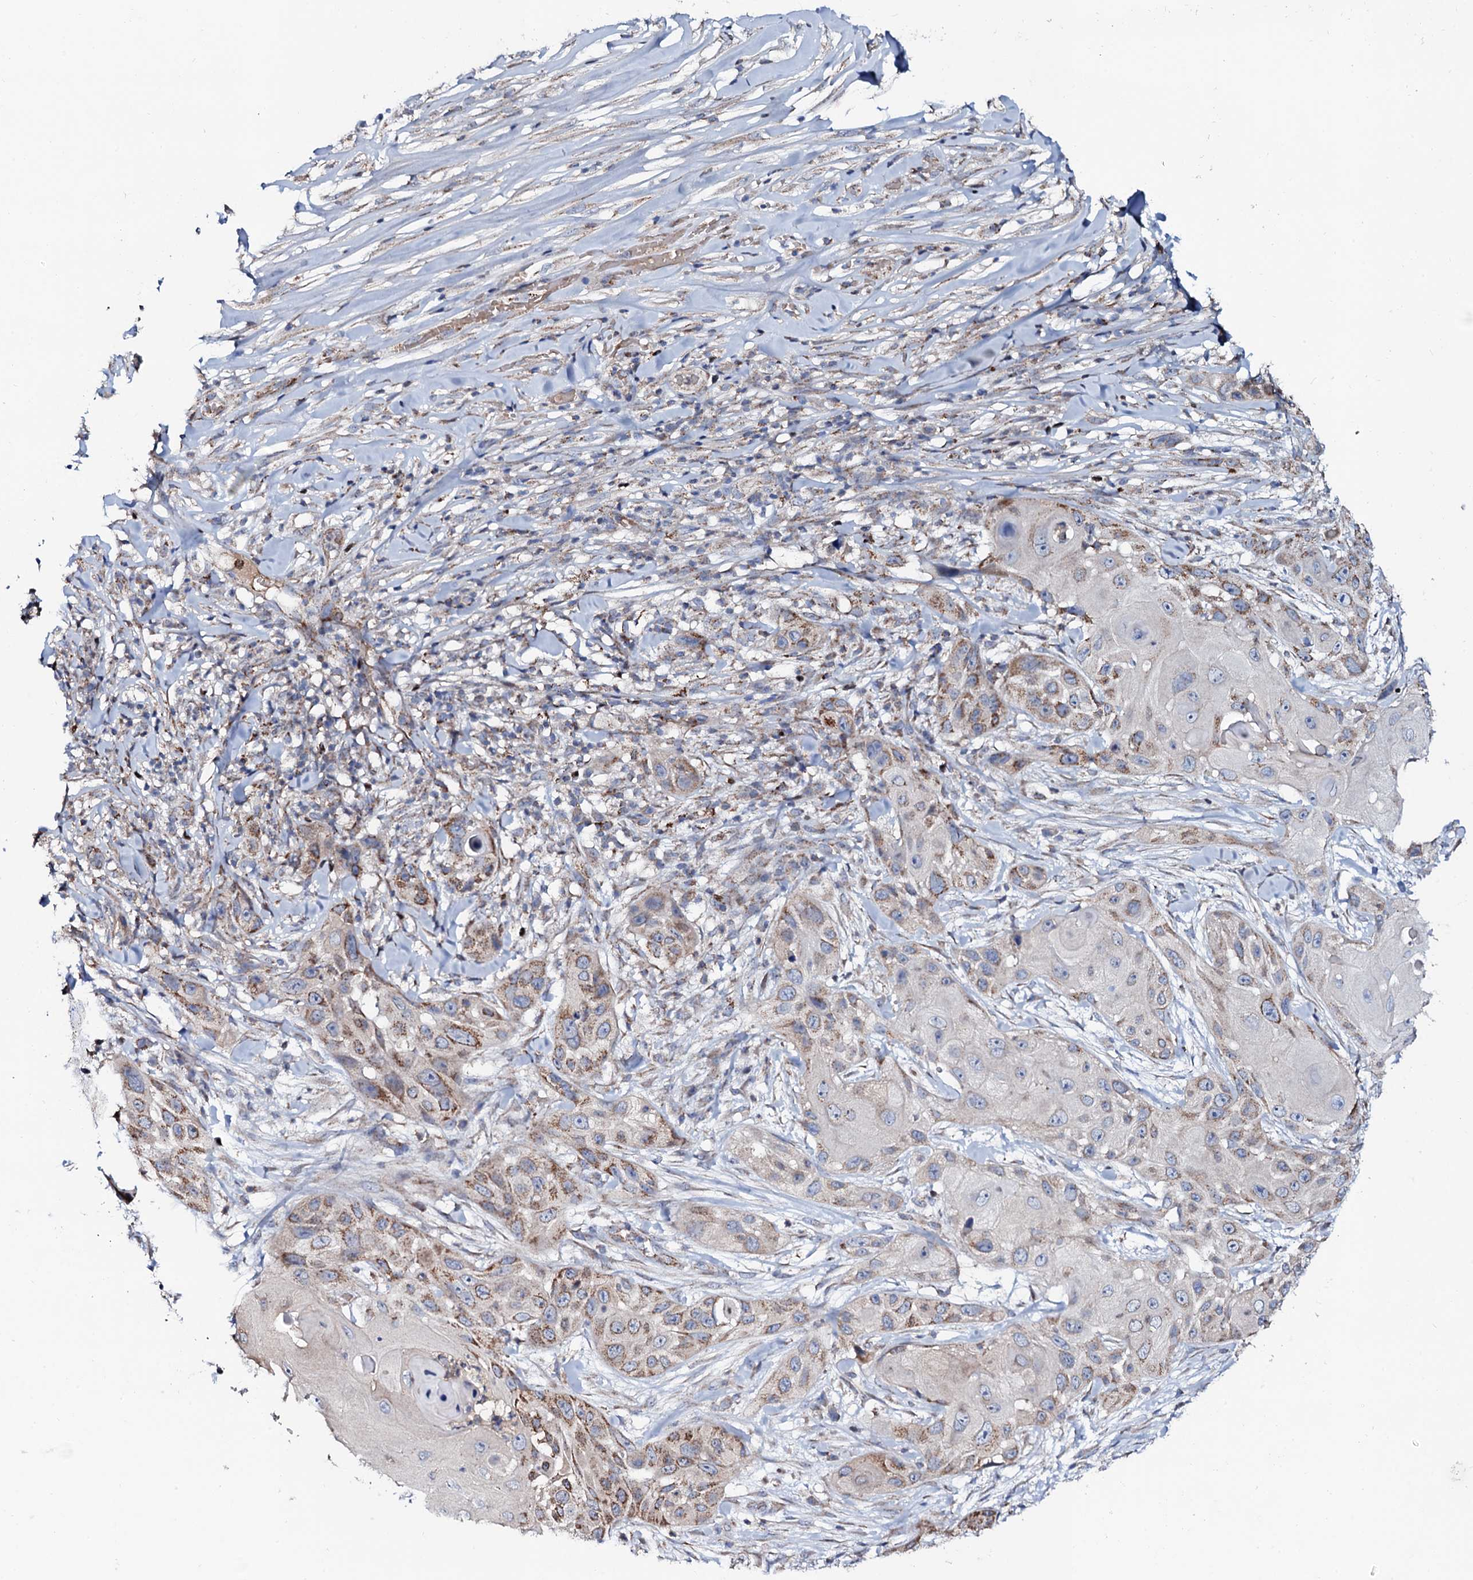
{"staining": {"intensity": "moderate", "quantity": "25%-75%", "location": "cytoplasmic/membranous"}, "tissue": "skin cancer", "cell_type": "Tumor cells", "image_type": "cancer", "snomed": [{"axis": "morphology", "description": "Squamous cell carcinoma, NOS"}, {"axis": "topography", "description": "Skin"}], "caption": "Immunohistochemical staining of skin cancer reveals medium levels of moderate cytoplasmic/membranous protein staining in about 25%-75% of tumor cells. The staining was performed using DAB, with brown indicating positive protein expression. Nuclei are stained blue with hematoxylin.", "gene": "PPP1R3D", "patient": {"sex": "female", "age": 44}}